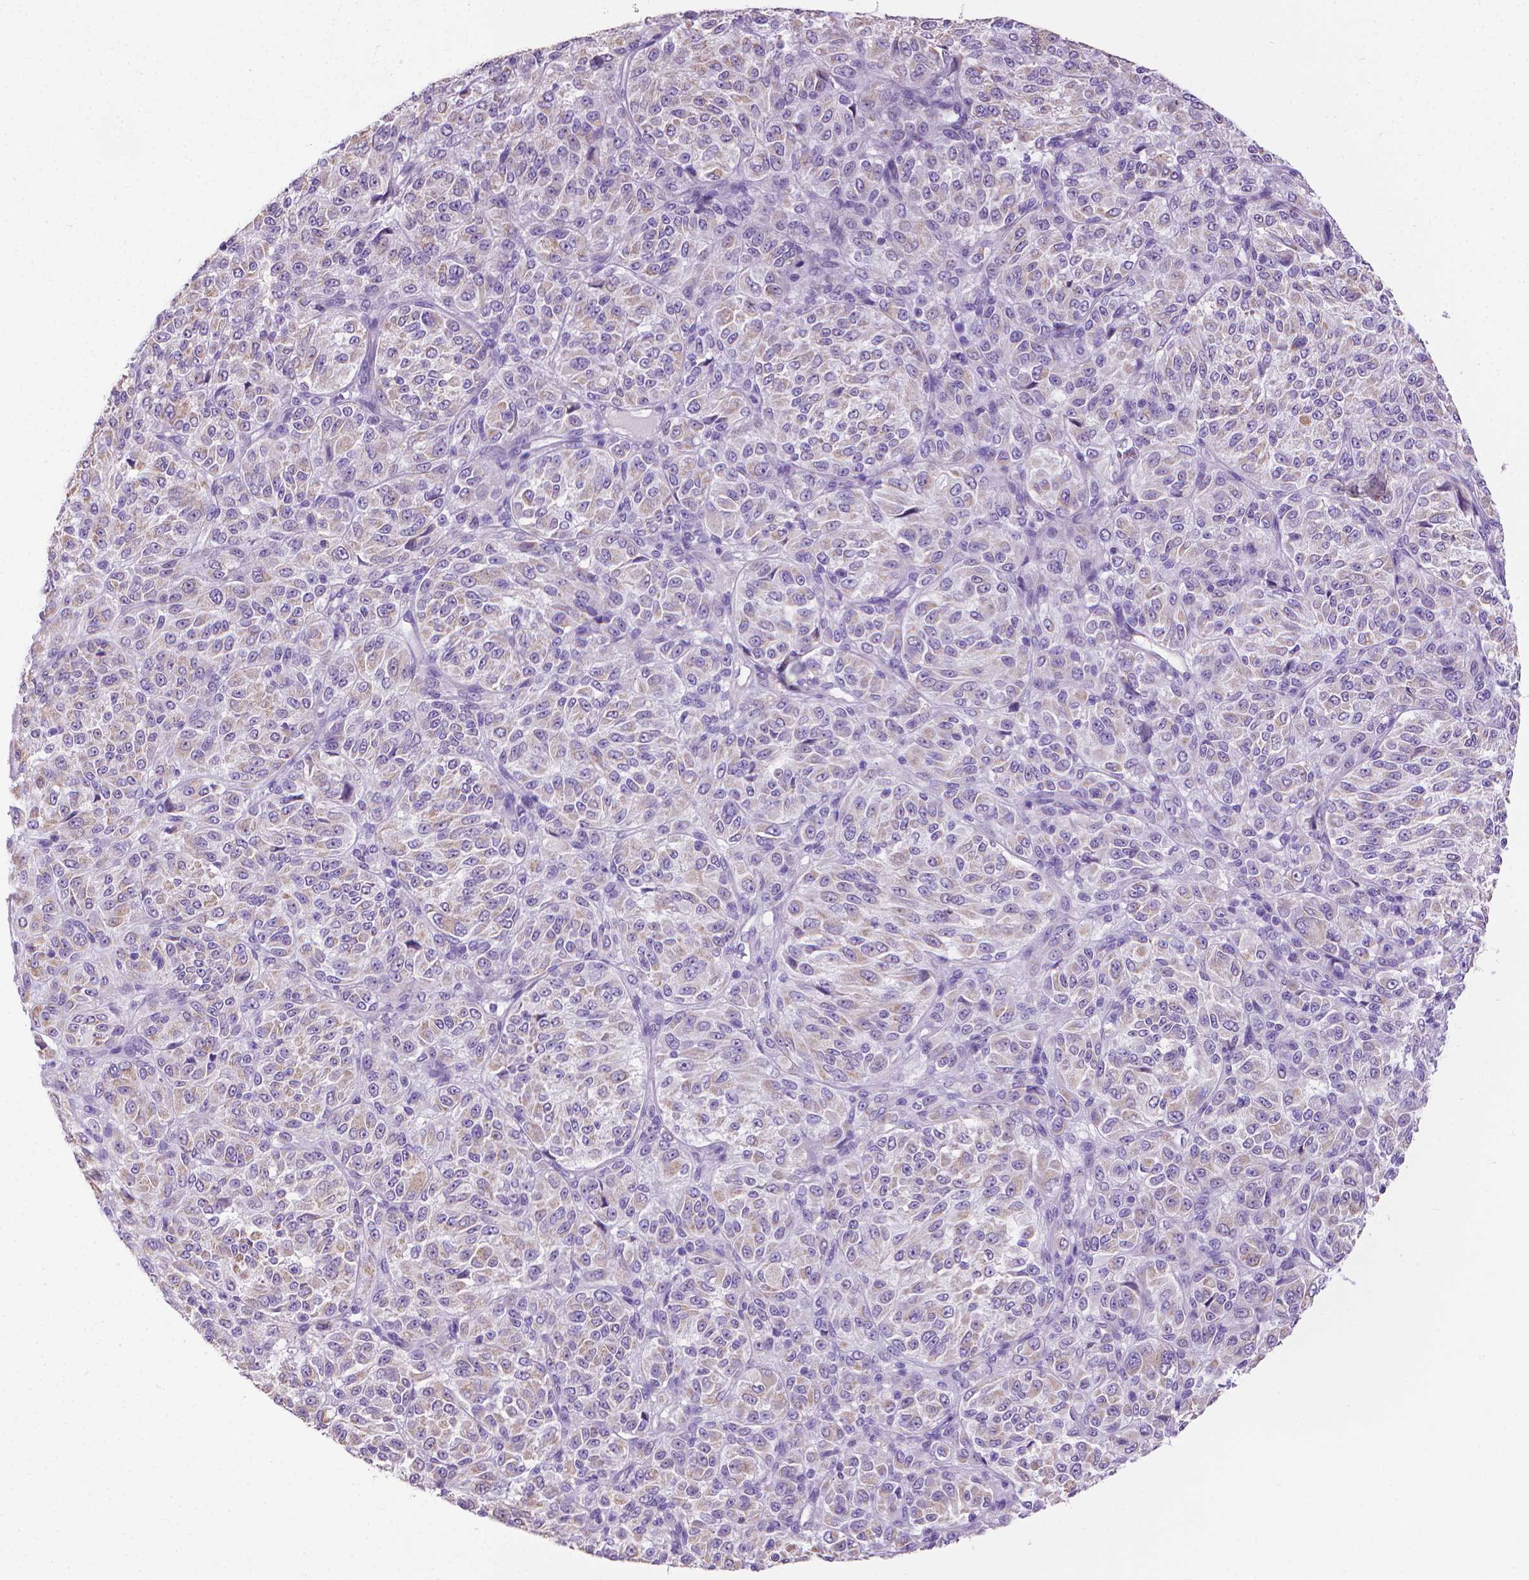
{"staining": {"intensity": "negative", "quantity": "none", "location": "none"}, "tissue": "melanoma", "cell_type": "Tumor cells", "image_type": "cancer", "snomed": [{"axis": "morphology", "description": "Malignant melanoma, Metastatic site"}, {"axis": "topography", "description": "Brain"}], "caption": "A high-resolution image shows immunohistochemistry staining of melanoma, which exhibits no significant positivity in tumor cells.", "gene": "PNMA2", "patient": {"sex": "female", "age": 56}}